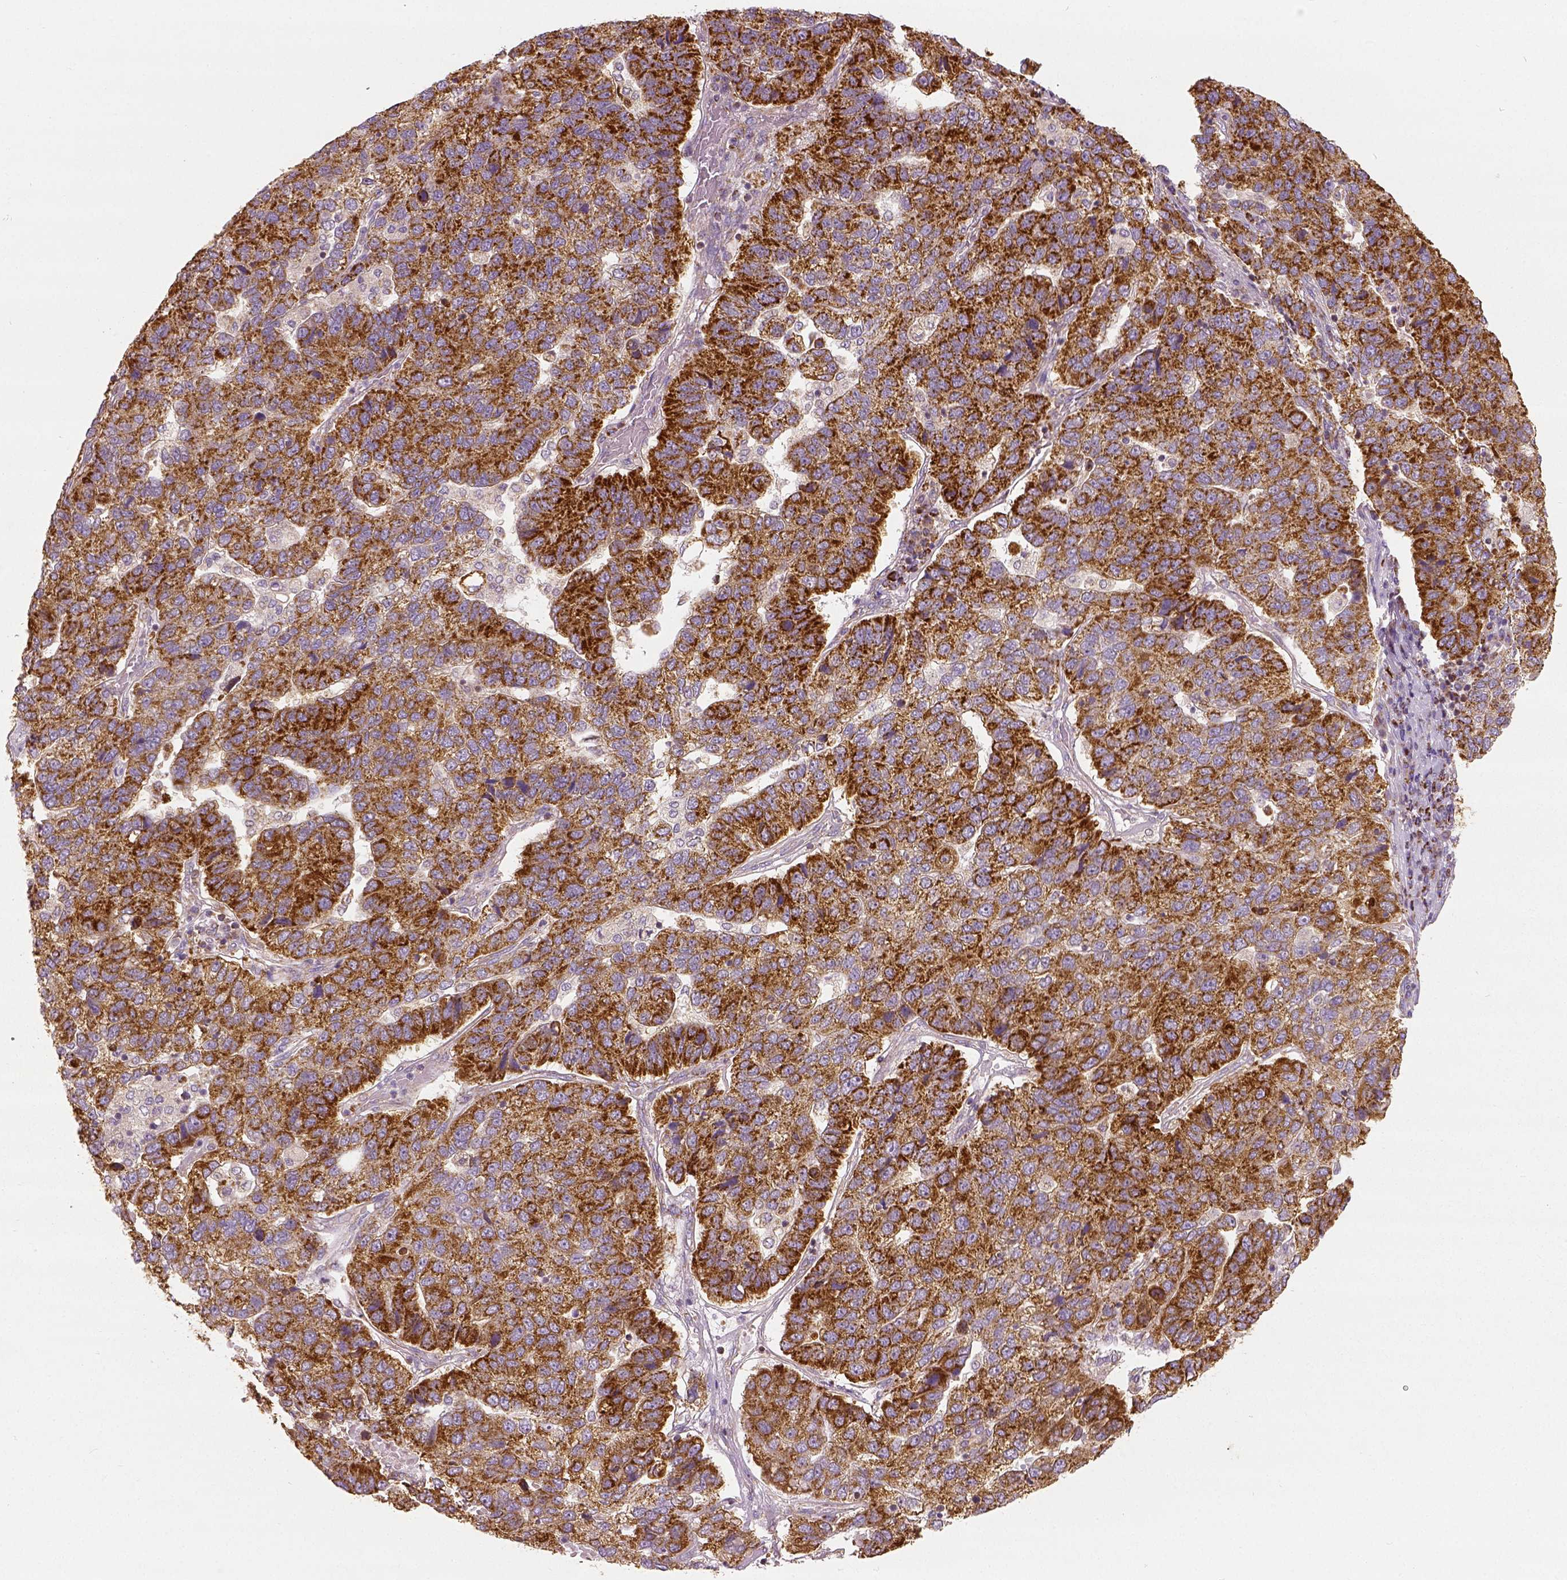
{"staining": {"intensity": "strong", "quantity": ">75%", "location": "cytoplasmic/membranous"}, "tissue": "pancreatic cancer", "cell_type": "Tumor cells", "image_type": "cancer", "snomed": [{"axis": "morphology", "description": "Adenocarcinoma, NOS"}, {"axis": "topography", "description": "Pancreas"}], "caption": "Strong cytoplasmic/membranous positivity is identified in about >75% of tumor cells in pancreatic cancer.", "gene": "PGAM5", "patient": {"sex": "female", "age": 61}}